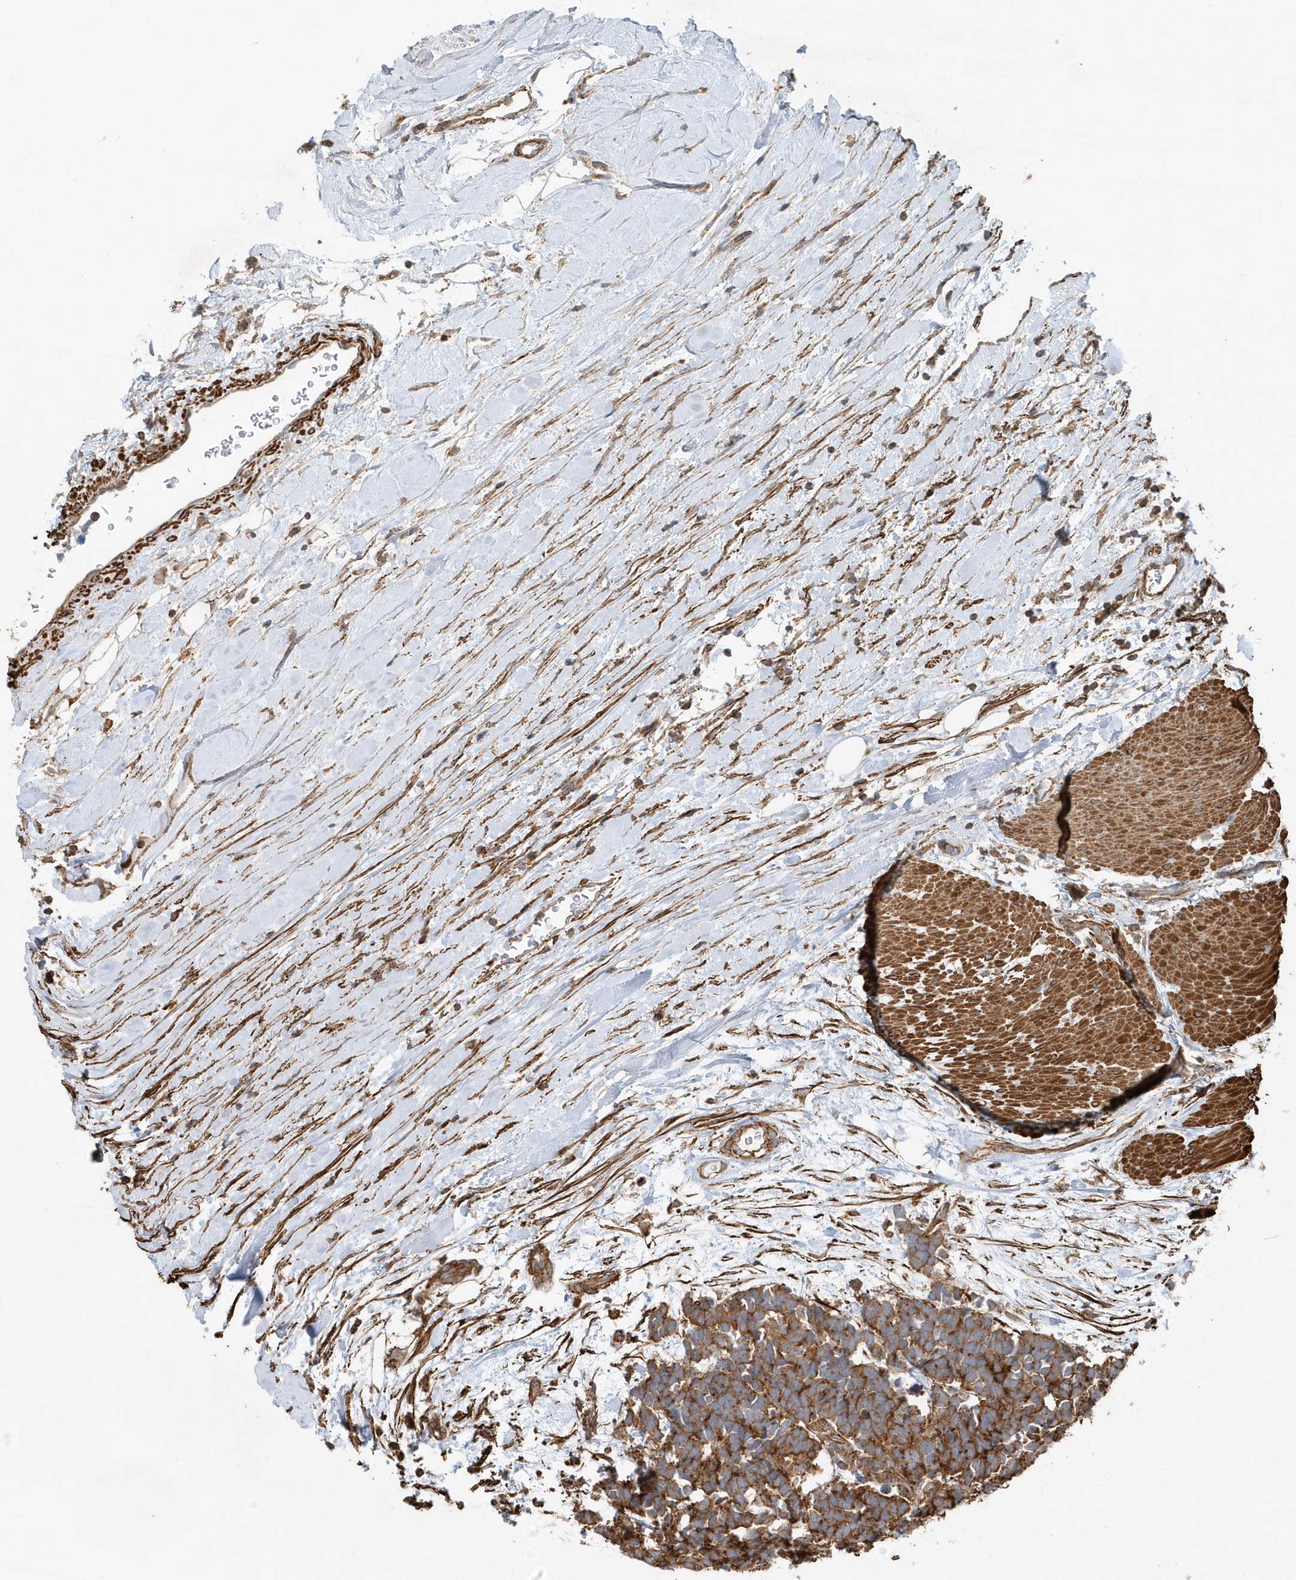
{"staining": {"intensity": "moderate", "quantity": ">75%", "location": "cytoplasmic/membranous"}, "tissue": "carcinoid", "cell_type": "Tumor cells", "image_type": "cancer", "snomed": [{"axis": "morphology", "description": "Carcinoma, NOS"}, {"axis": "morphology", "description": "Carcinoid, malignant, NOS"}, {"axis": "topography", "description": "Urinary bladder"}], "caption": "This image demonstrates carcinoid stained with immunohistochemistry to label a protein in brown. The cytoplasmic/membranous of tumor cells show moderate positivity for the protein. Nuclei are counter-stained blue.", "gene": "MMUT", "patient": {"sex": "male", "age": 57}}